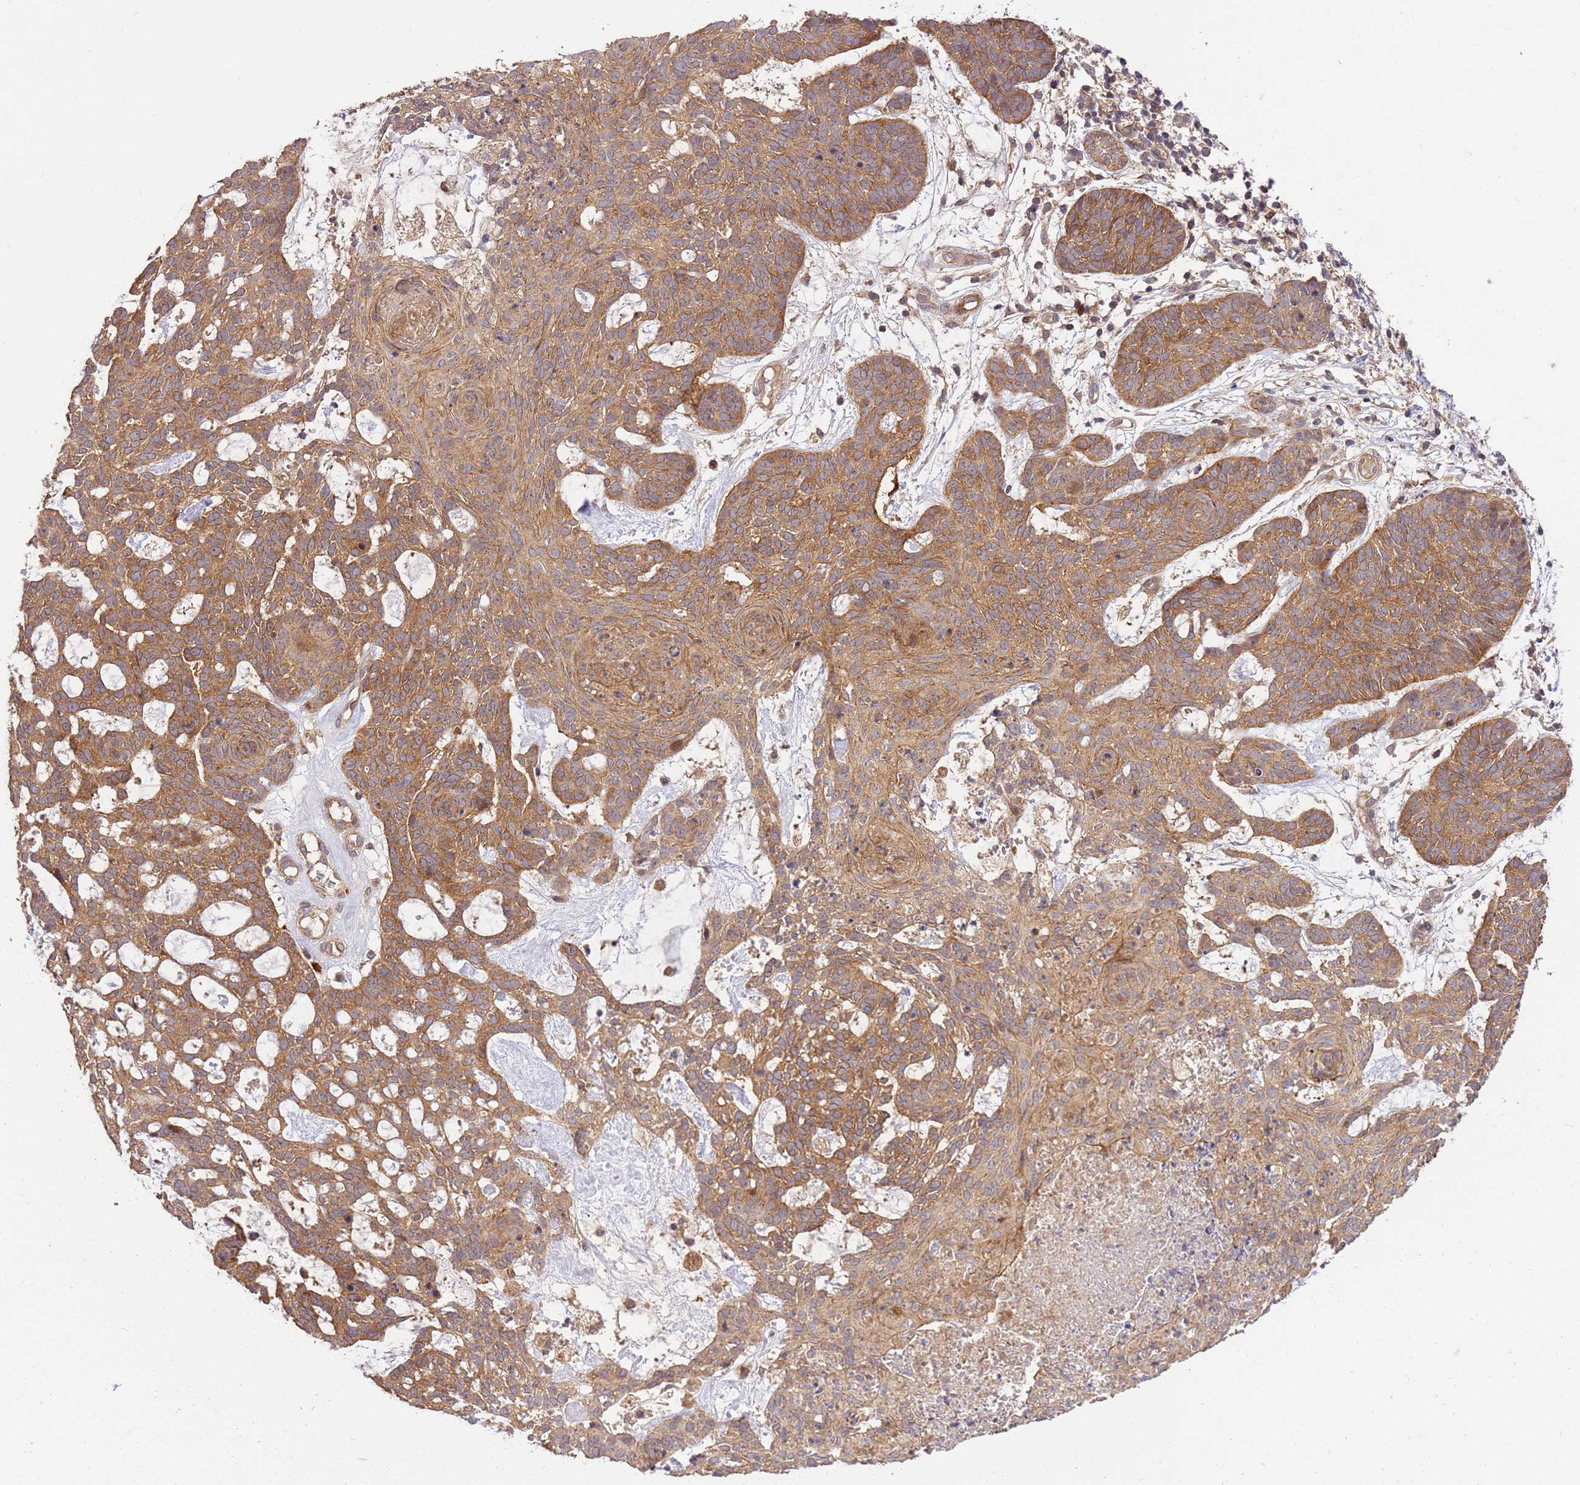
{"staining": {"intensity": "moderate", "quantity": ">75%", "location": "cytoplasmic/membranous"}, "tissue": "skin cancer", "cell_type": "Tumor cells", "image_type": "cancer", "snomed": [{"axis": "morphology", "description": "Basal cell carcinoma"}, {"axis": "topography", "description": "Skin"}], "caption": "Brown immunohistochemical staining in skin basal cell carcinoma reveals moderate cytoplasmic/membranous positivity in about >75% of tumor cells. The staining was performed using DAB to visualize the protein expression in brown, while the nuclei were stained in blue with hematoxylin (Magnification: 20x).", "gene": "GAREM1", "patient": {"sex": "female", "age": 89}}